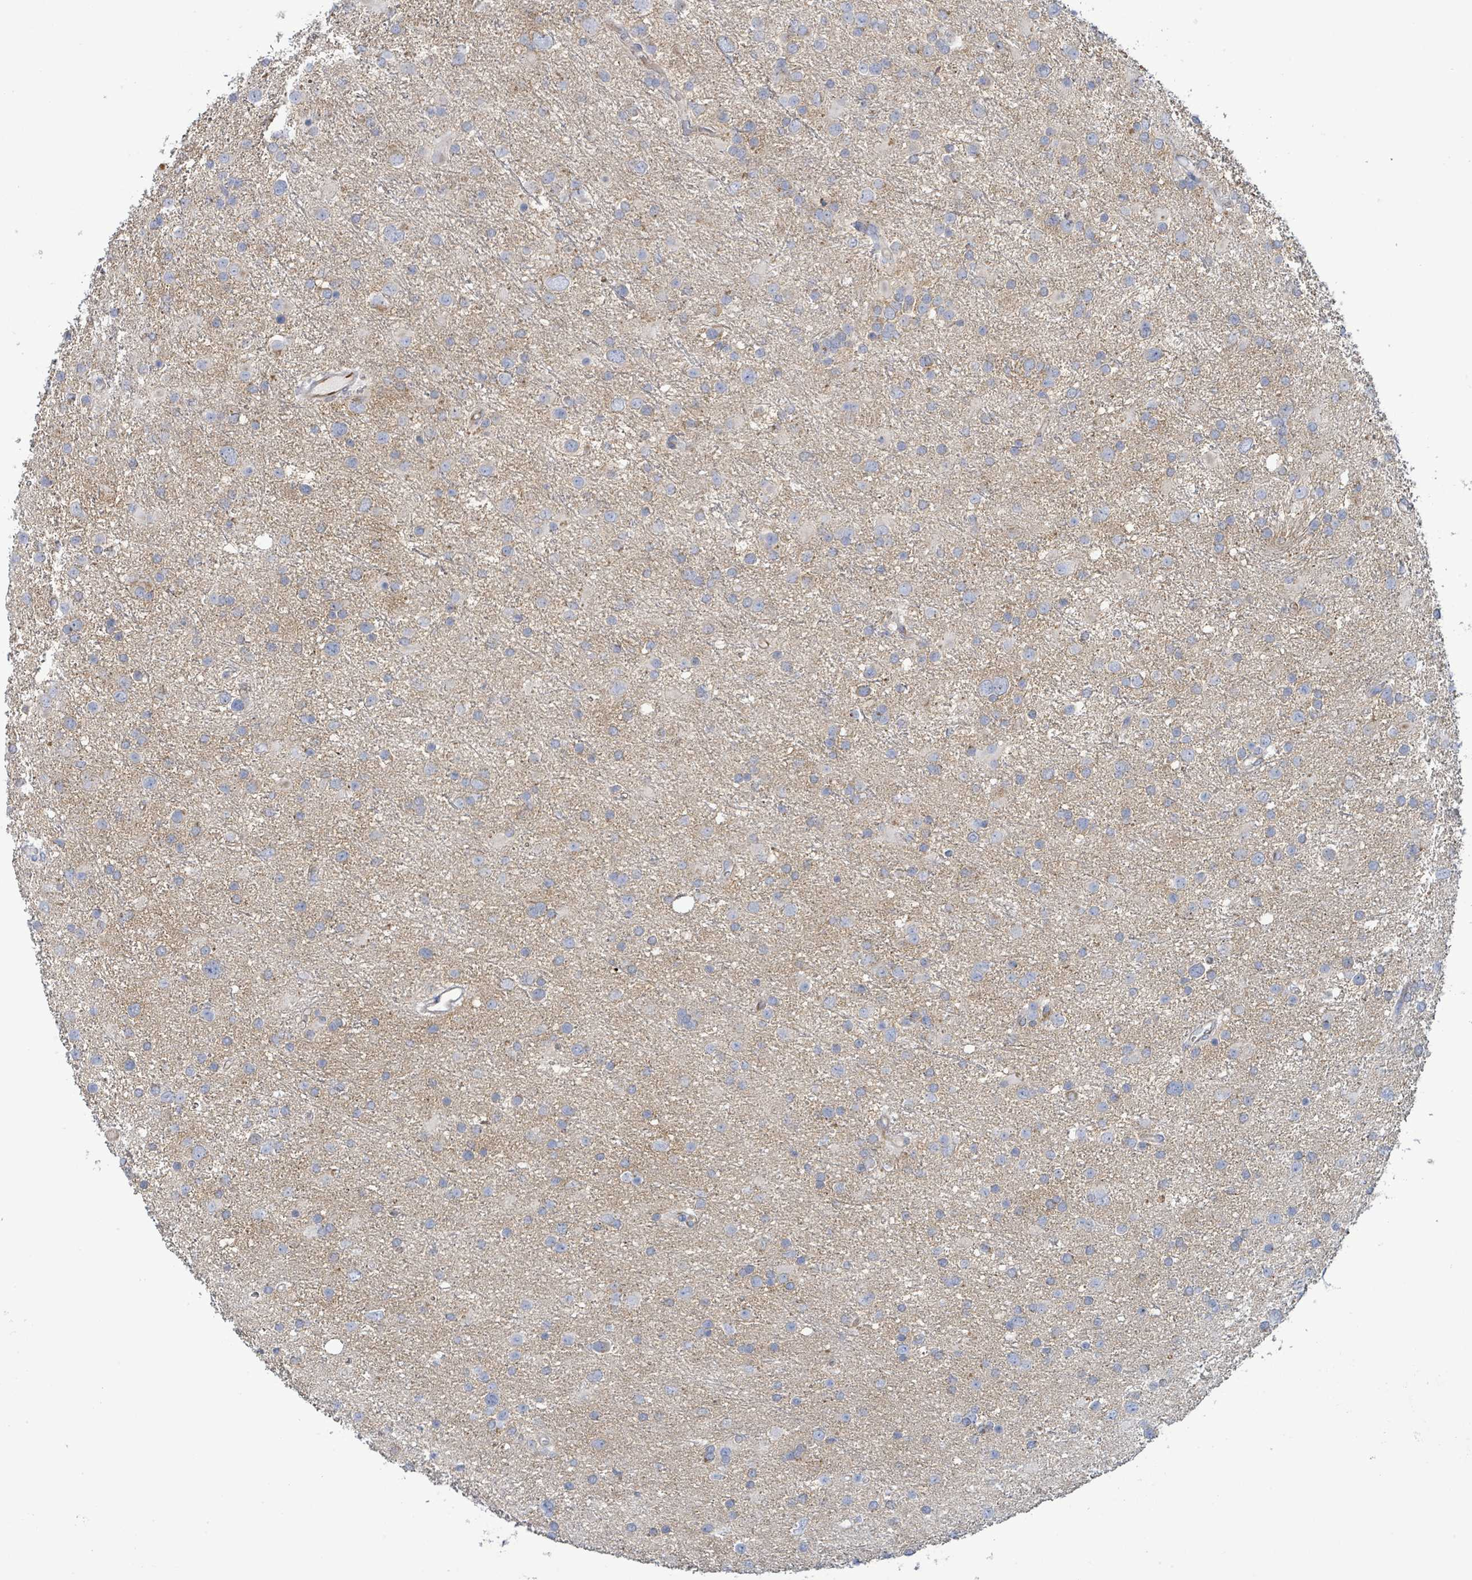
{"staining": {"intensity": "negative", "quantity": "none", "location": "none"}, "tissue": "glioma", "cell_type": "Tumor cells", "image_type": "cancer", "snomed": [{"axis": "morphology", "description": "Glioma, malignant, Low grade"}, {"axis": "topography", "description": "Brain"}], "caption": "There is no significant staining in tumor cells of glioma.", "gene": "ALG12", "patient": {"sex": "female", "age": 32}}